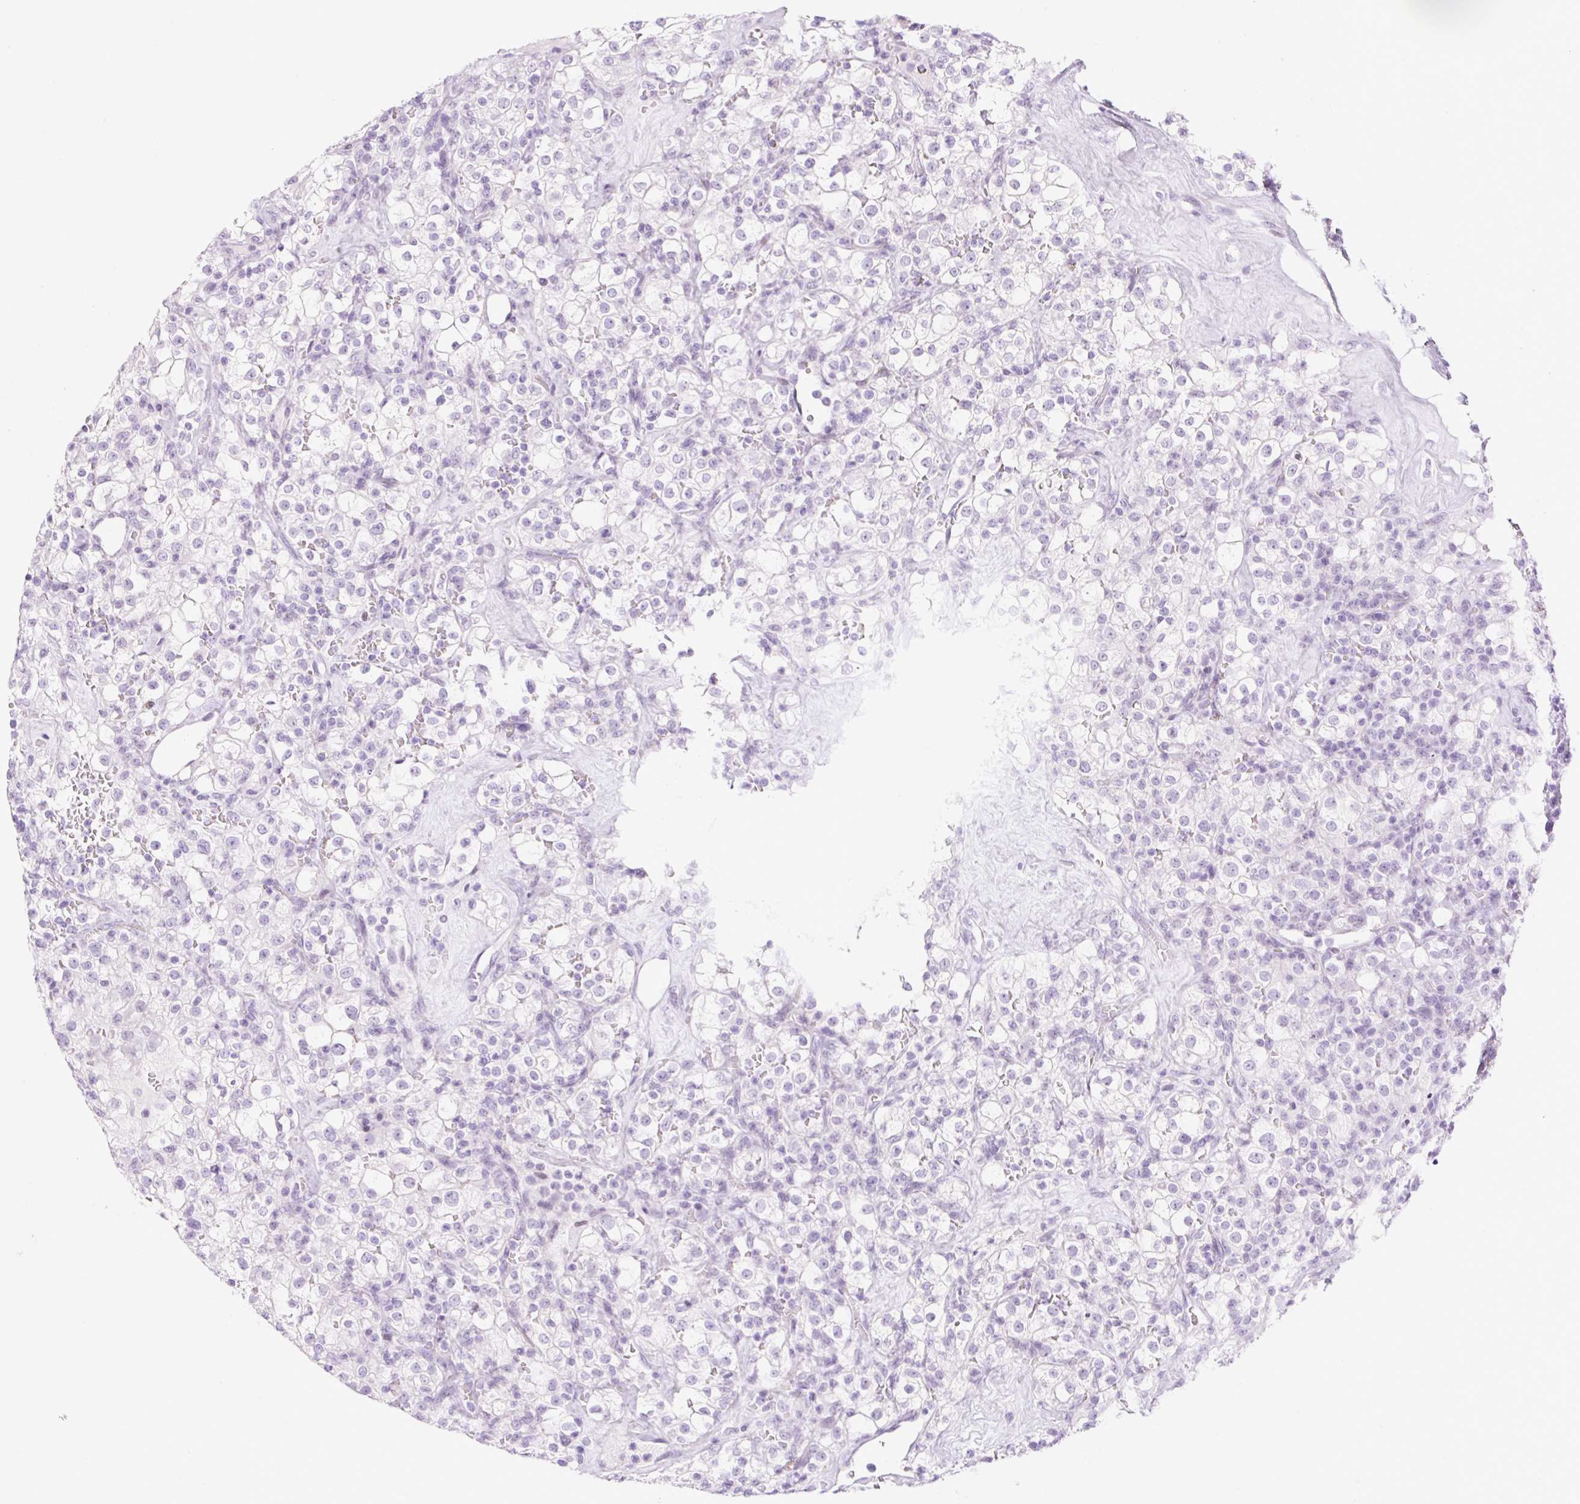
{"staining": {"intensity": "negative", "quantity": "none", "location": "none"}, "tissue": "renal cancer", "cell_type": "Tumor cells", "image_type": "cancer", "snomed": [{"axis": "morphology", "description": "Adenocarcinoma, NOS"}, {"axis": "topography", "description": "Kidney"}], "caption": "Renal adenocarcinoma stained for a protein using immunohistochemistry (IHC) reveals no positivity tumor cells.", "gene": "SP140L", "patient": {"sex": "female", "age": 74}}